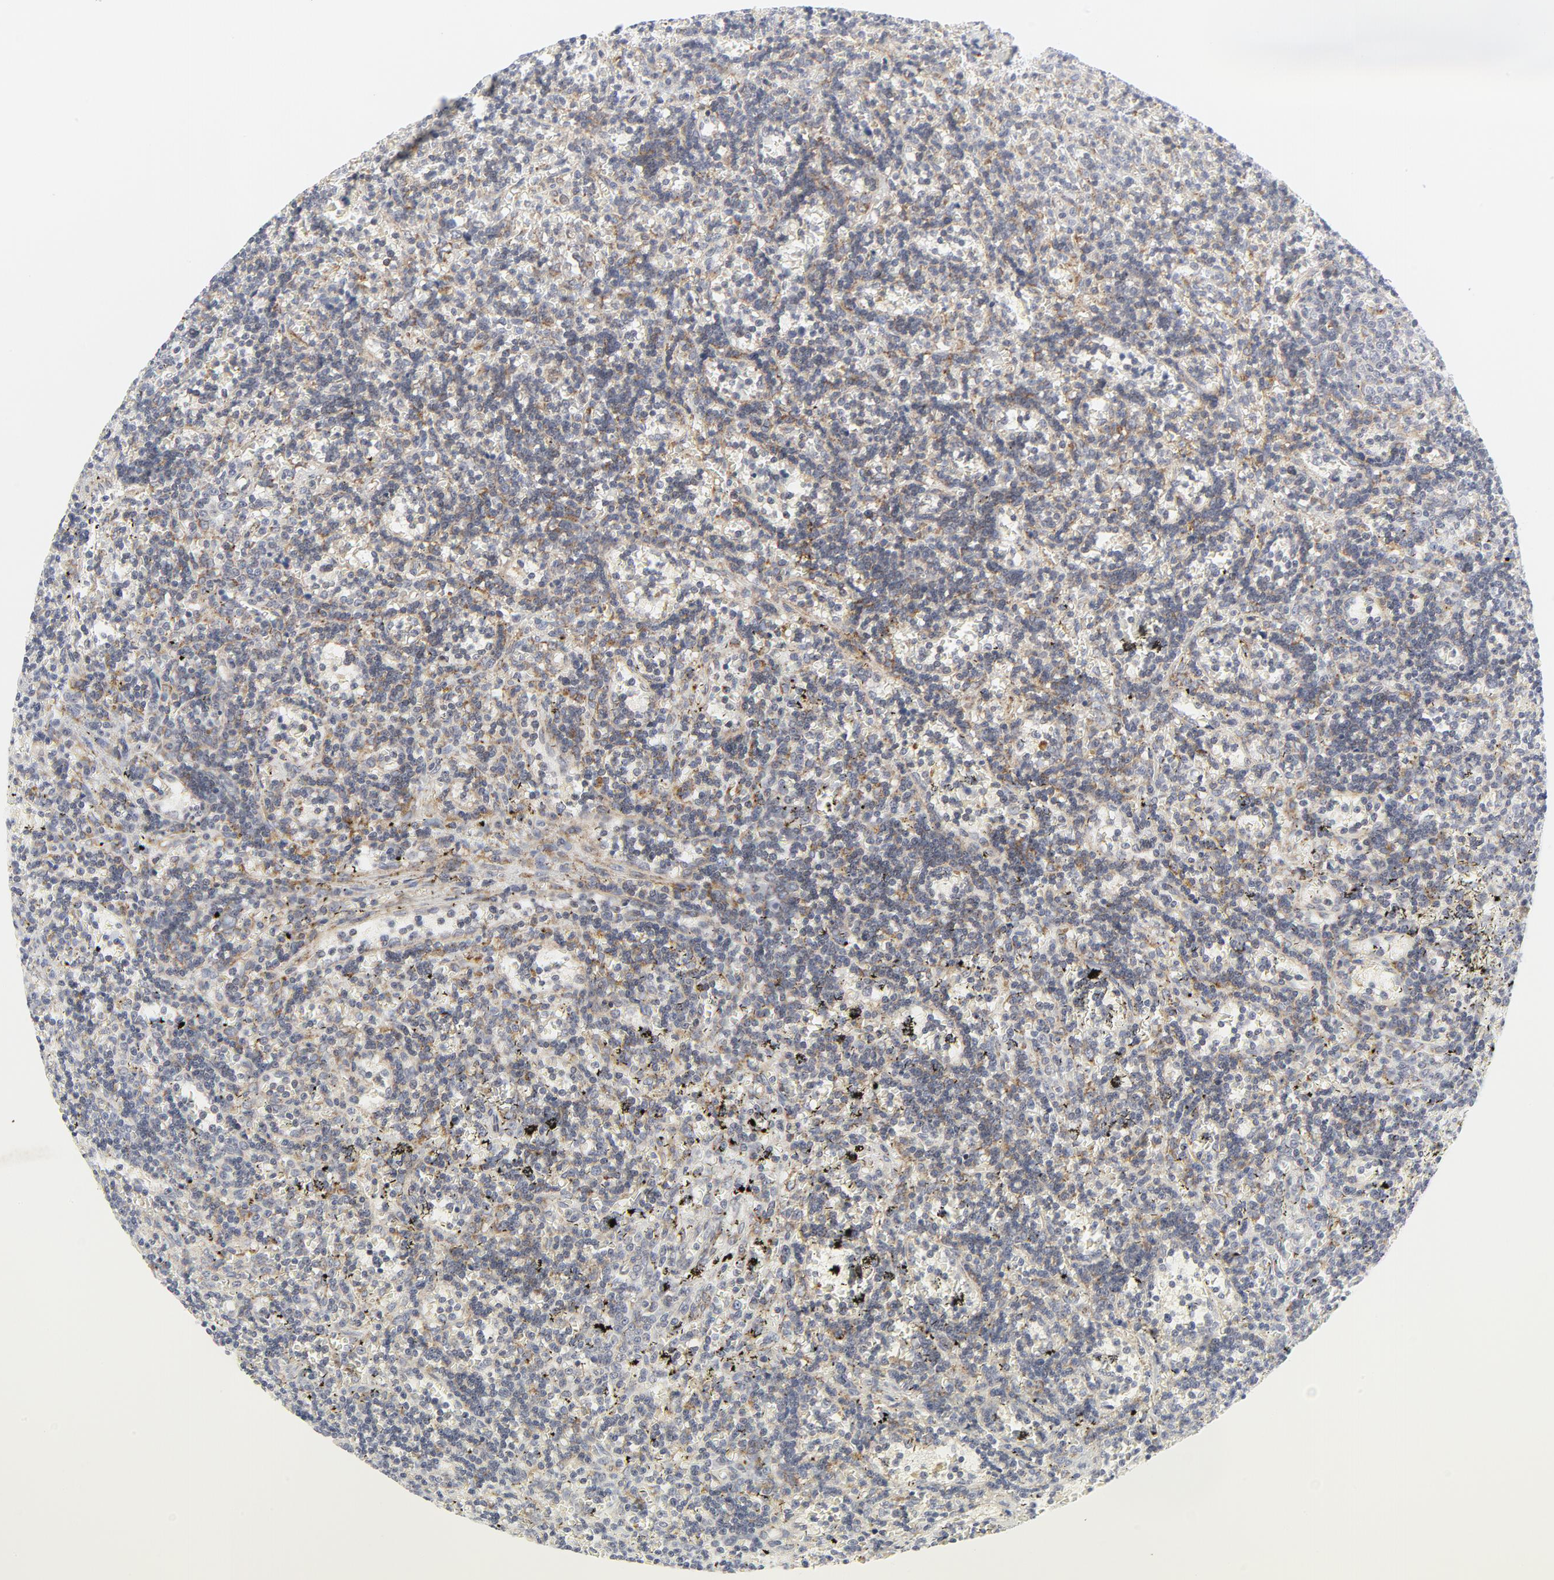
{"staining": {"intensity": "weak", "quantity": "25%-75%", "location": "cytoplasmic/membranous"}, "tissue": "lymphoma", "cell_type": "Tumor cells", "image_type": "cancer", "snomed": [{"axis": "morphology", "description": "Malignant lymphoma, non-Hodgkin's type, Low grade"}, {"axis": "topography", "description": "Spleen"}], "caption": "Immunohistochemical staining of lymphoma displays weak cytoplasmic/membranous protein staining in approximately 25%-75% of tumor cells.", "gene": "LRP6", "patient": {"sex": "male", "age": 60}}